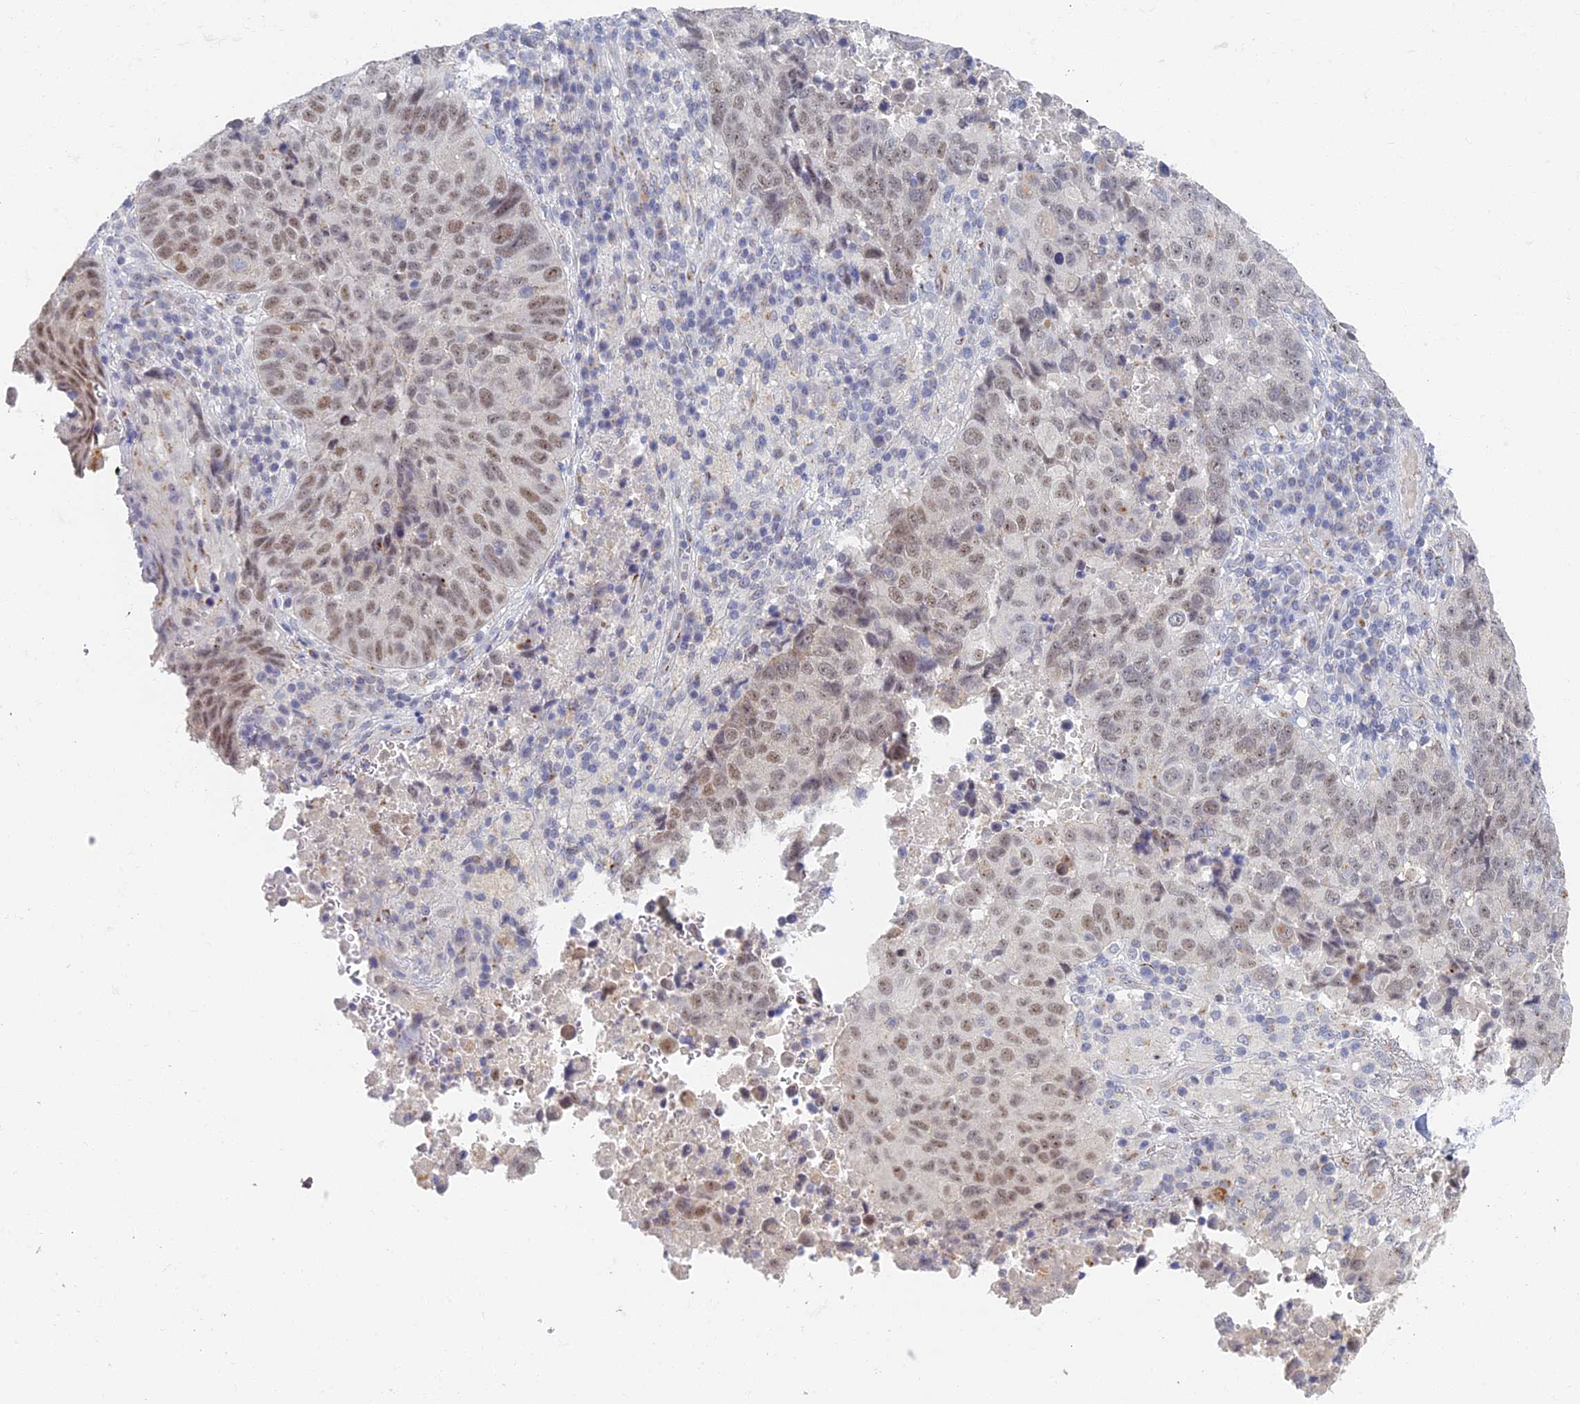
{"staining": {"intensity": "weak", "quantity": ">75%", "location": "nuclear"}, "tissue": "lung cancer", "cell_type": "Tumor cells", "image_type": "cancer", "snomed": [{"axis": "morphology", "description": "Squamous cell carcinoma, NOS"}, {"axis": "topography", "description": "Lung"}], "caption": "A brown stain shows weak nuclear expression of a protein in human lung squamous cell carcinoma tumor cells. The protein of interest is stained brown, and the nuclei are stained in blue (DAB (3,3'-diaminobenzidine) IHC with brightfield microscopy, high magnification).", "gene": "GPATCH1", "patient": {"sex": "male", "age": 73}}